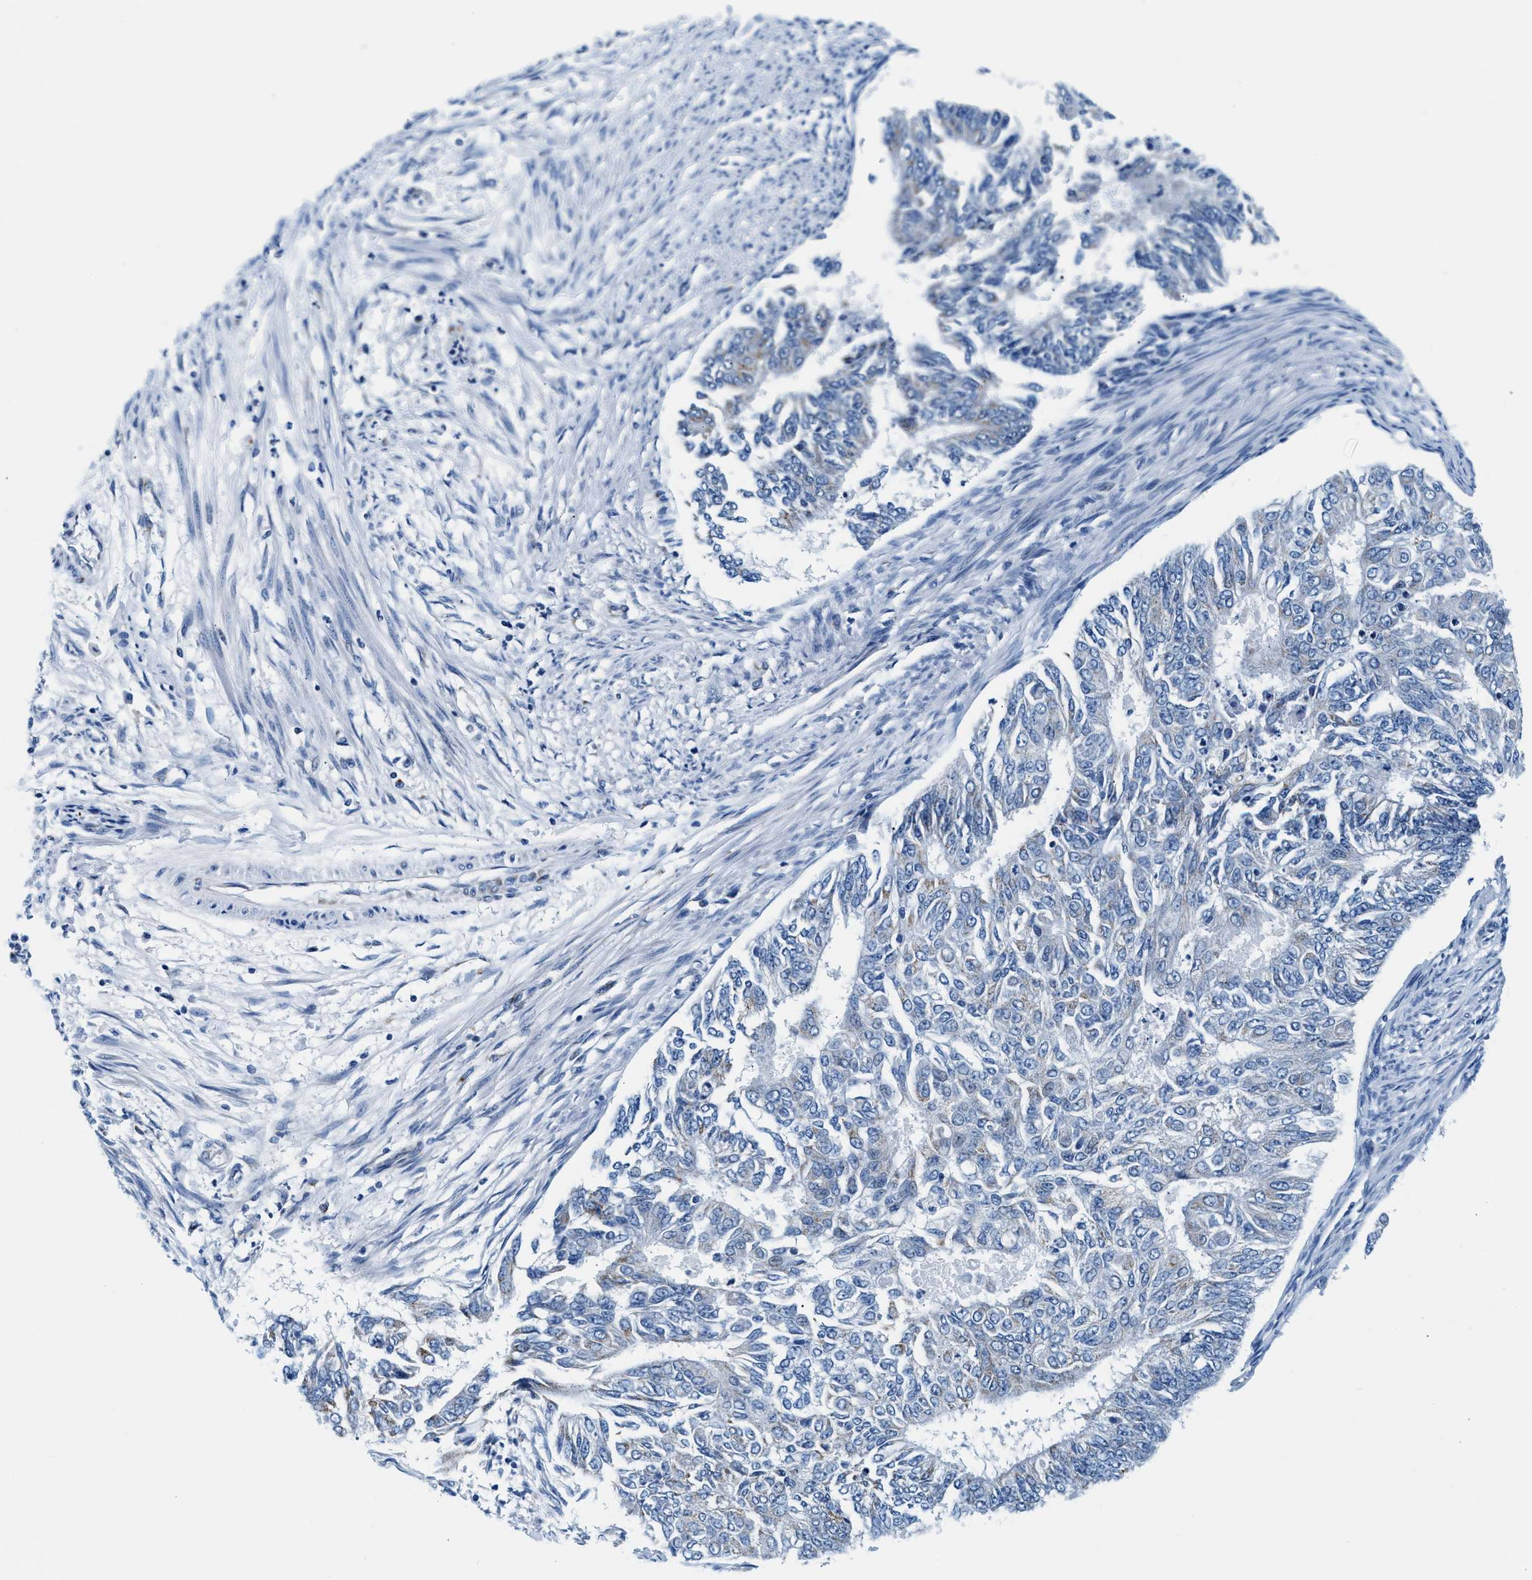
{"staining": {"intensity": "negative", "quantity": "none", "location": "none"}, "tissue": "endometrial cancer", "cell_type": "Tumor cells", "image_type": "cancer", "snomed": [{"axis": "morphology", "description": "Adenocarcinoma, NOS"}, {"axis": "topography", "description": "Endometrium"}], "caption": "Protein analysis of endometrial cancer shows no significant expression in tumor cells.", "gene": "VPS53", "patient": {"sex": "female", "age": 32}}